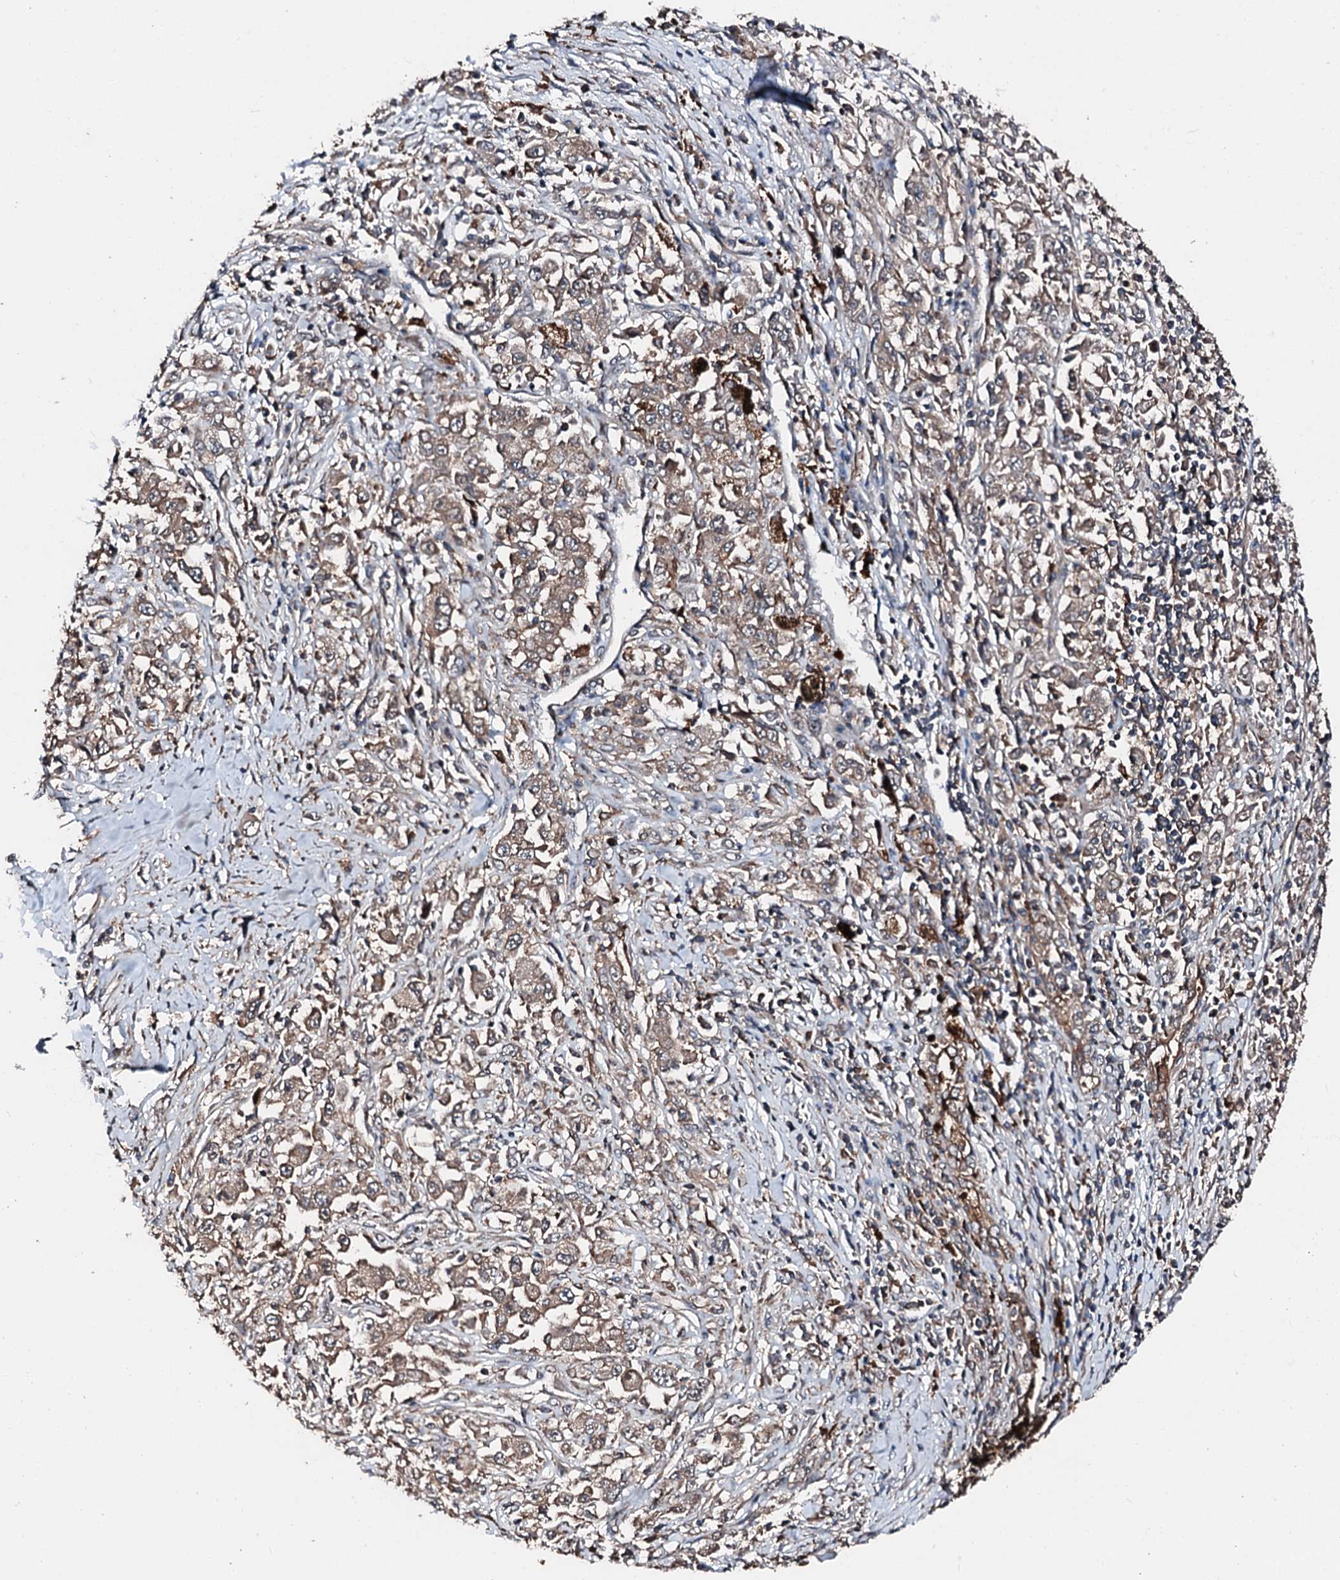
{"staining": {"intensity": "moderate", "quantity": "25%-75%", "location": "cytoplasmic/membranous"}, "tissue": "melanoma", "cell_type": "Tumor cells", "image_type": "cancer", "snomed": [{"axis": "morphology", "description": "Malignant melanoma, Metastatic site"}, {"axis": "topography", "description": "Skin"}], "caption": "Malignant melanoma (metastatic site) stained with a brown dye demonstrates moderate cytoplasmic/membranous positive expression in about 25%-75% of tumor cells.", "gene": "FGD4", "patient": {"sex": "female", "age": 56}}